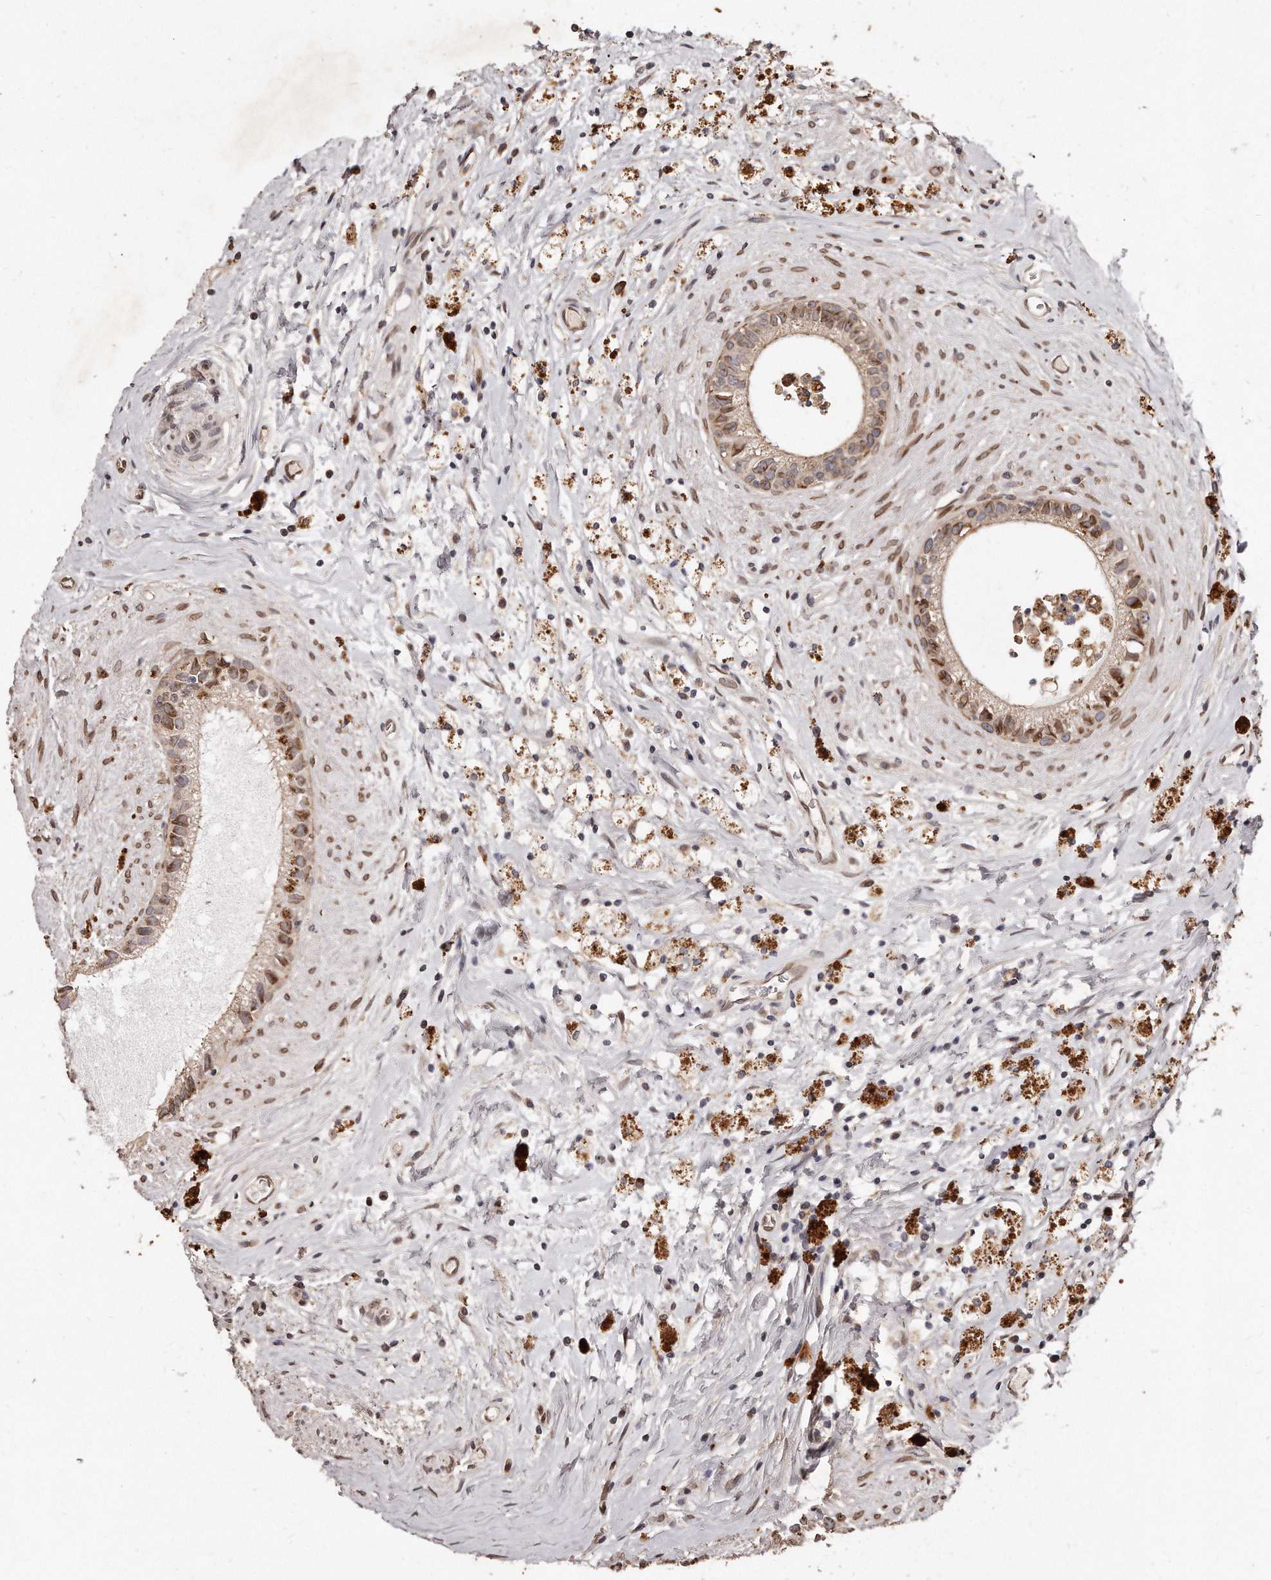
{"staining": {"intensity": "moderate", "quantity": "25%-75%", "location": "cytoplasmic/membranous,nuclear"}, "tissue": "epididymis", "cell_type": "Glandular cells", "image_type": "normal", "snomed": [{"axis": "morphology", "description": "Normal tissue, NOS"}, {"axis": "topography", "description": "Epididymis"}], "caption": "Immunohistochemical staining of normal human epididymis shows medium levels of moderate cytoplasmic/membranous,nuclear positivity in approximately 25%-75% of glandular cells.", "gene": "HASPIN", "patient": {"sex": "male", "age": 80}}